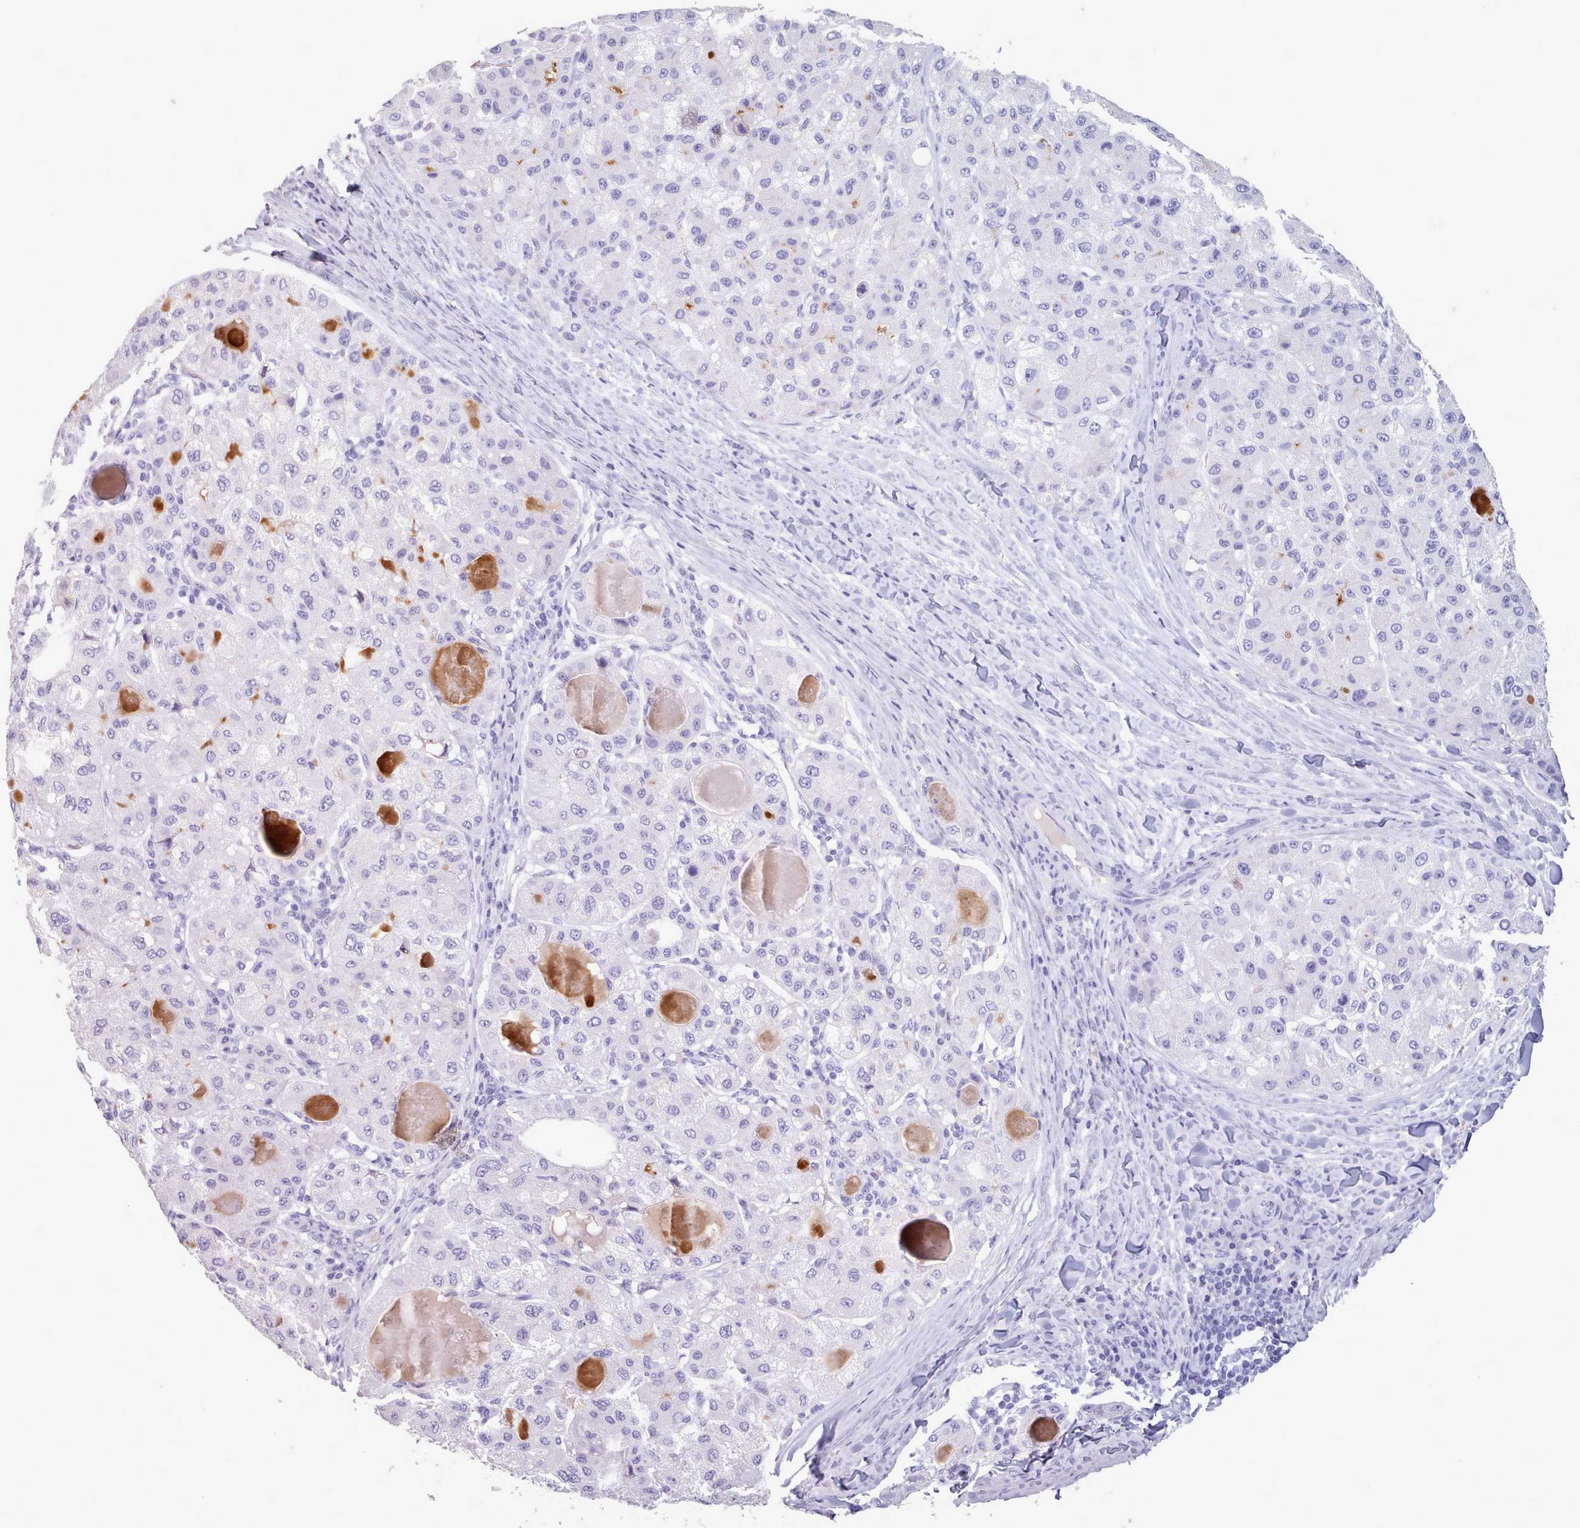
{"staining": {"intensity": "negative", "quantity": "none", "location": "none"}, "tissue": "liver cancer", "cell_type": "Tumor cells", "image_type": "cancer", "snomed": [{"axis": "morphology", "description": "Carcinoma, Hepatocellular, NOS"}, {"axis": "topography", "description": "Liver"}], "caption": "Protein analysis of liver cancer exhibits no significant staining in tumor cells.", "gene": "ZNF43", "patient": {"sex": "male", "age": 80}}